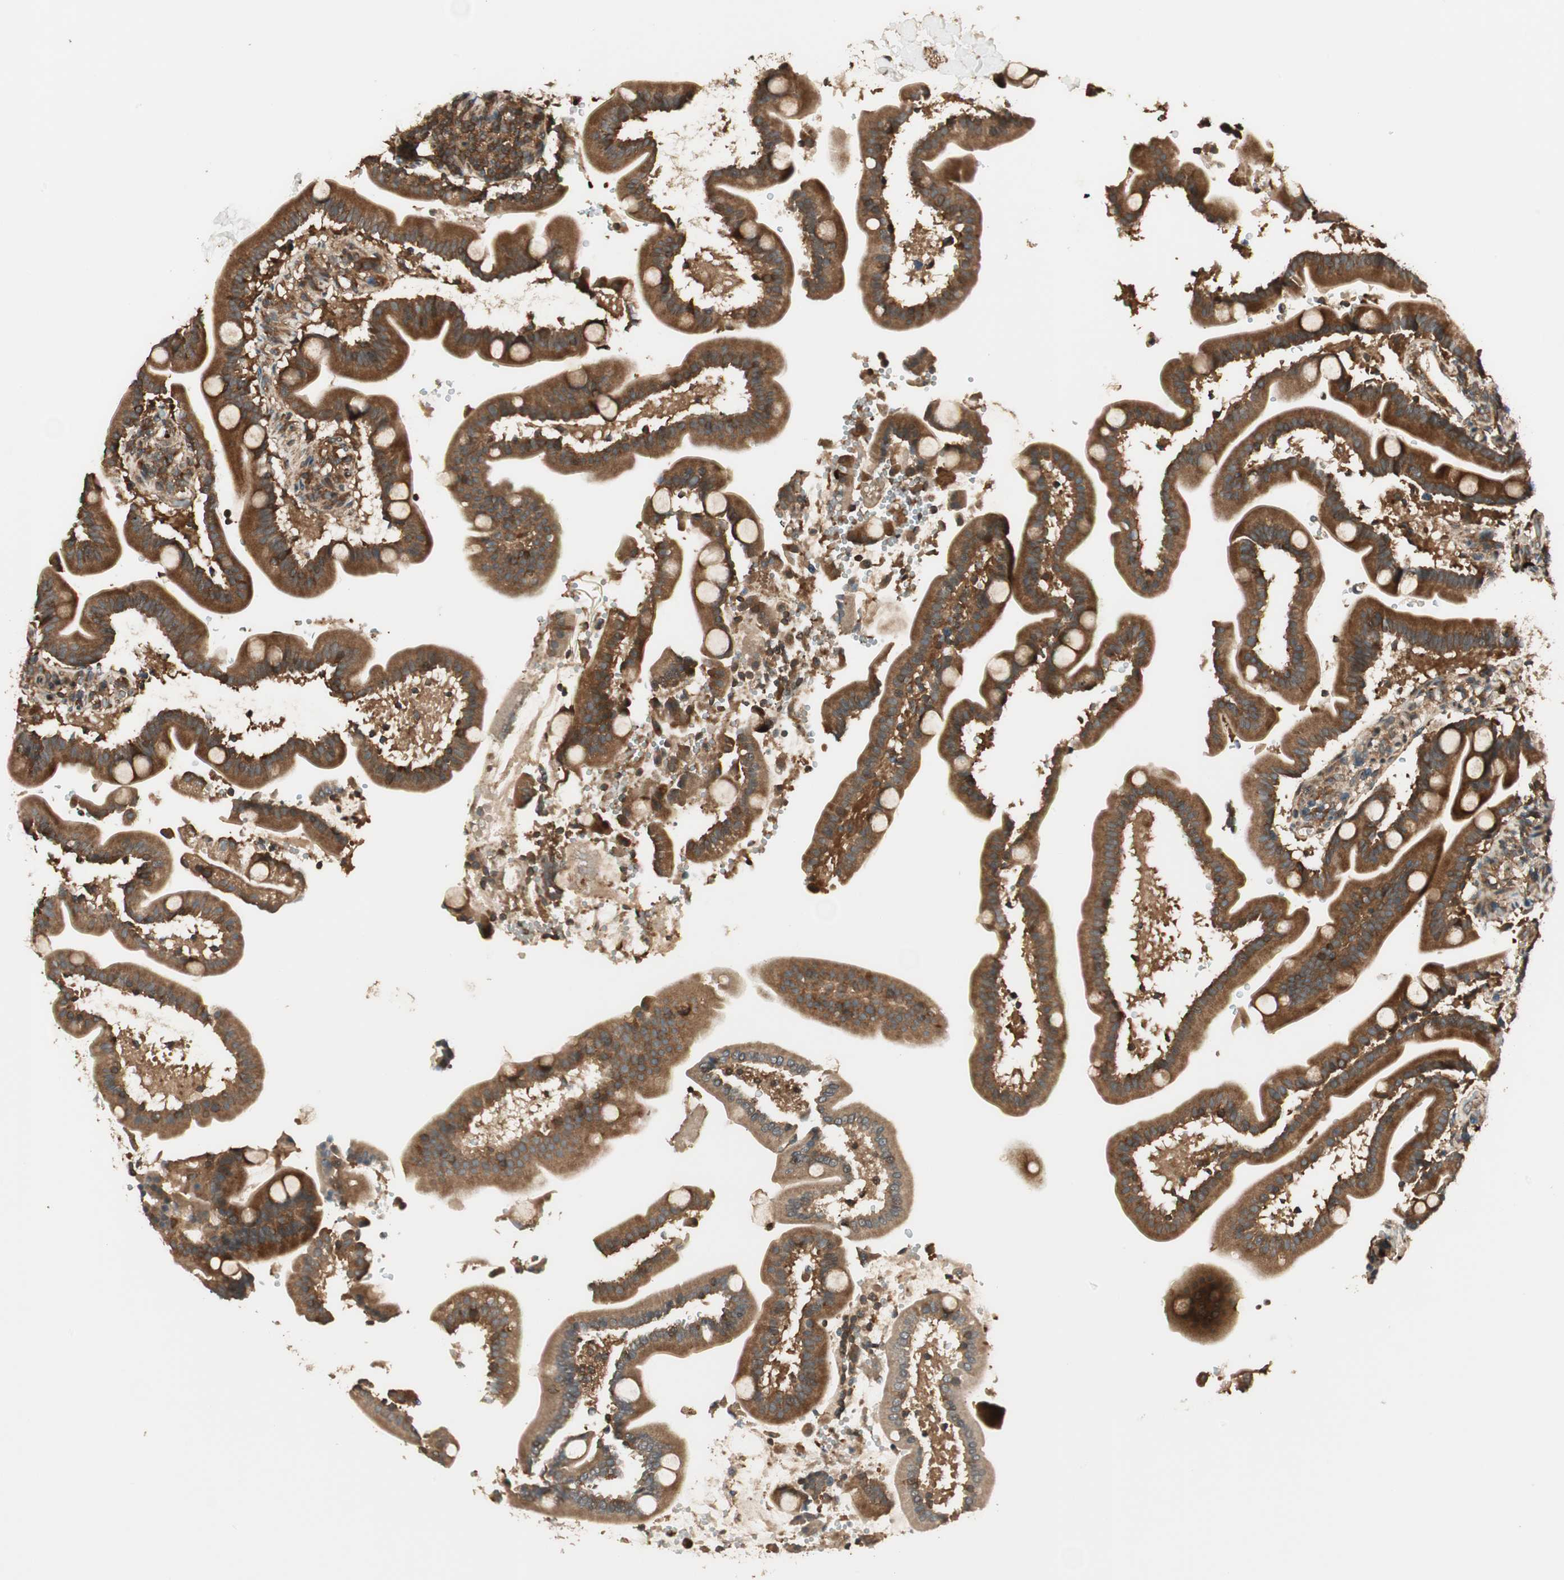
{"staining": {"intensity": "strong", "quantity": ">75%", "location": "cytoplasmic/membranous"}, "tissue": "duodenum", "cell_type": "Glandular cells", "image_type": "normal", "snomed": [{"axis": "morphology", "description": "Normal tissue, NOS"}, {"axis": "topography", "description": "Duodenum"}], "caption": "A photomicrograph showing strong cytoplasmic/membranous expression in about >75% of glandular cells in normal duodenum, as visualized by brown immunohistochemical staining.", "gene": "CNOT4", "patient": {"sex": "male", "age": 54}}